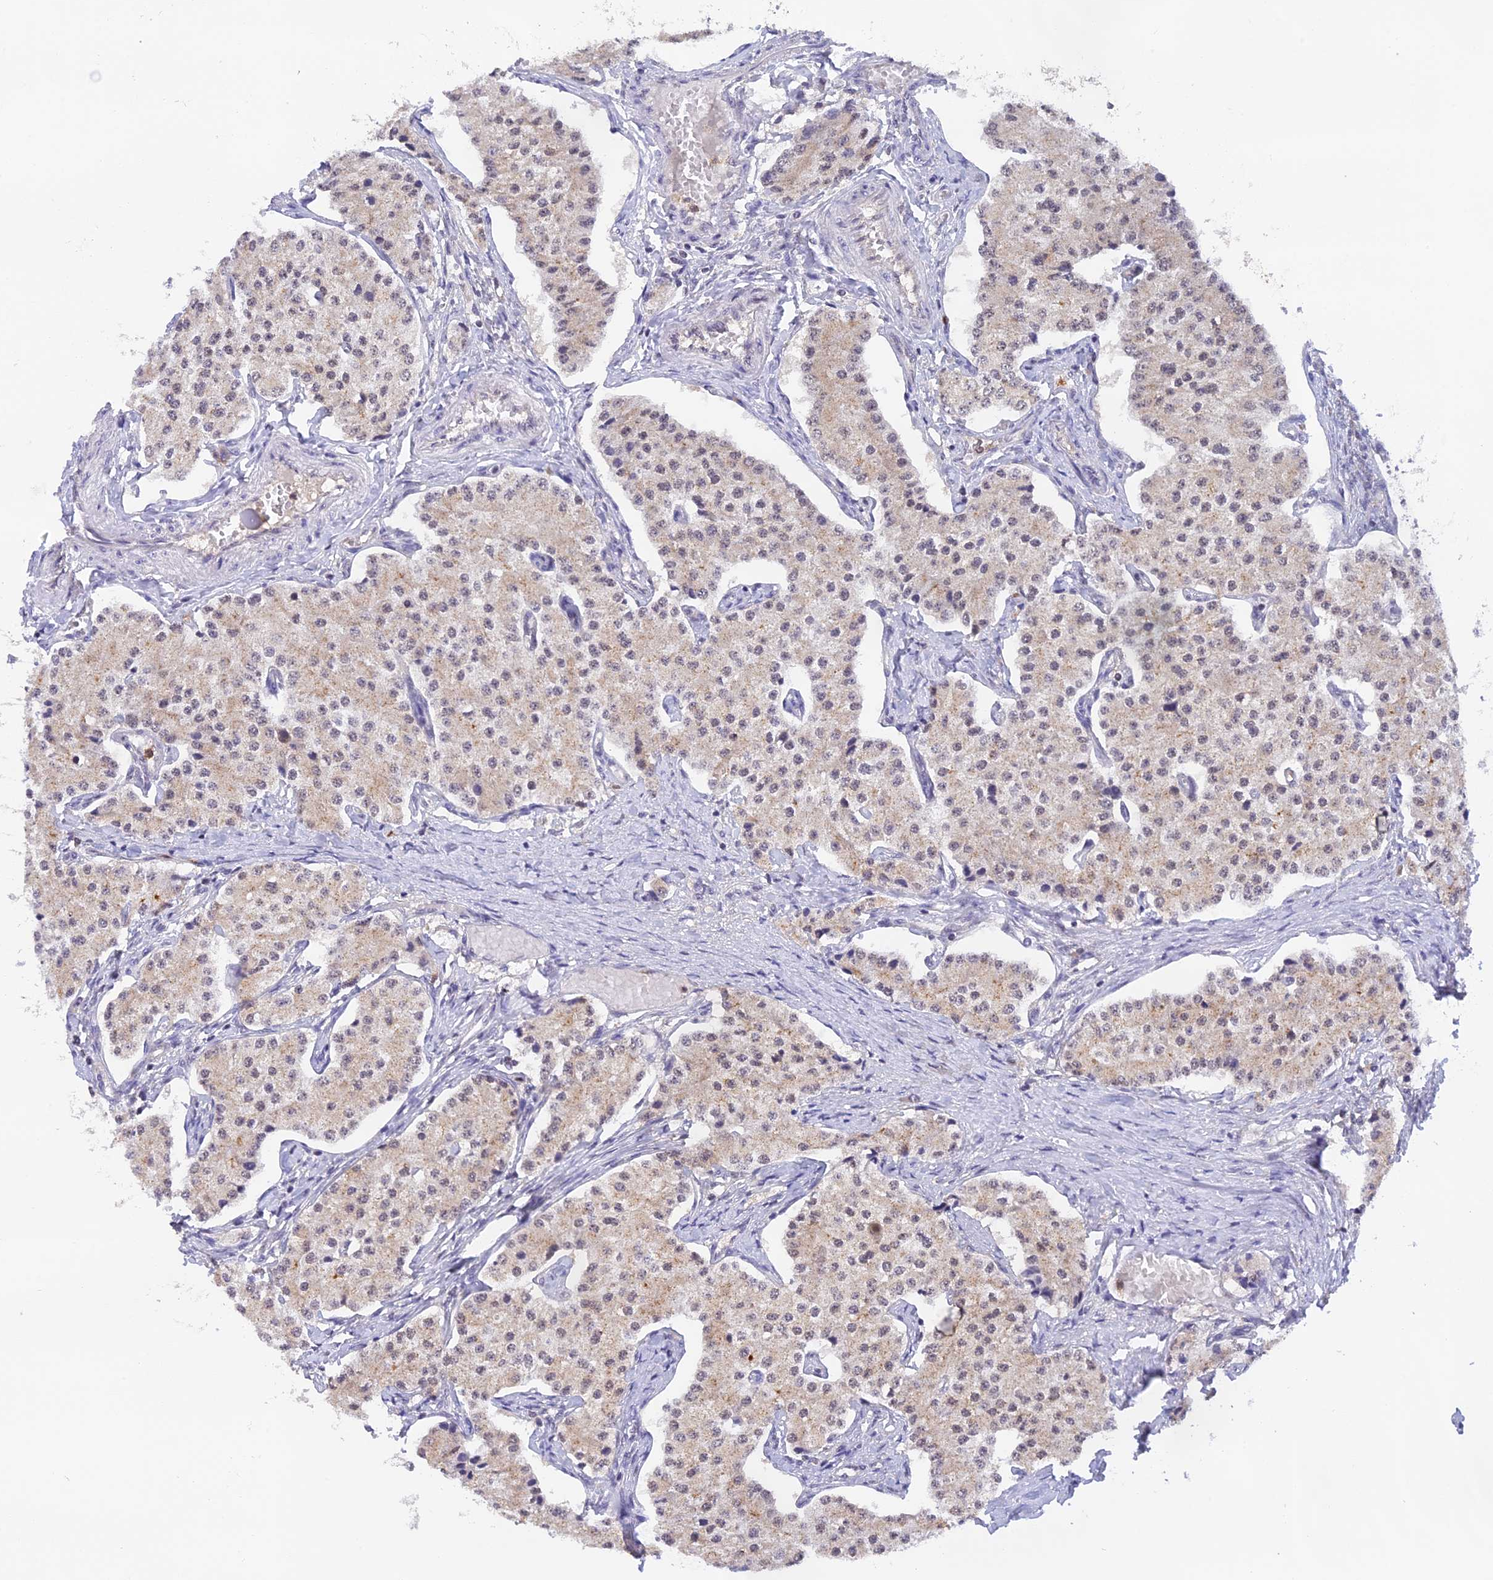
{"staining": {"intensity": "weak", "quantity": "25%-75%", "location": "cytoplasmic/membranous"}, "tissue": "carcinoid", "cell_type": "Tumor cells", "image_type": "cancer", "snomed": [{"axis": "morphology", "description": "Carcinoid, malignant, NOS"}, {"axis": "topography", "description": "Colon"}], "caption": "A photomicrograph of human malignant carcinoid stained for a protein displays weak cytoplasmic/membranous brown staining in tumor cells. Nuclei are stained in blue.", "gene": "PEX16", "patient": {"sex": "female", "age": 52}}